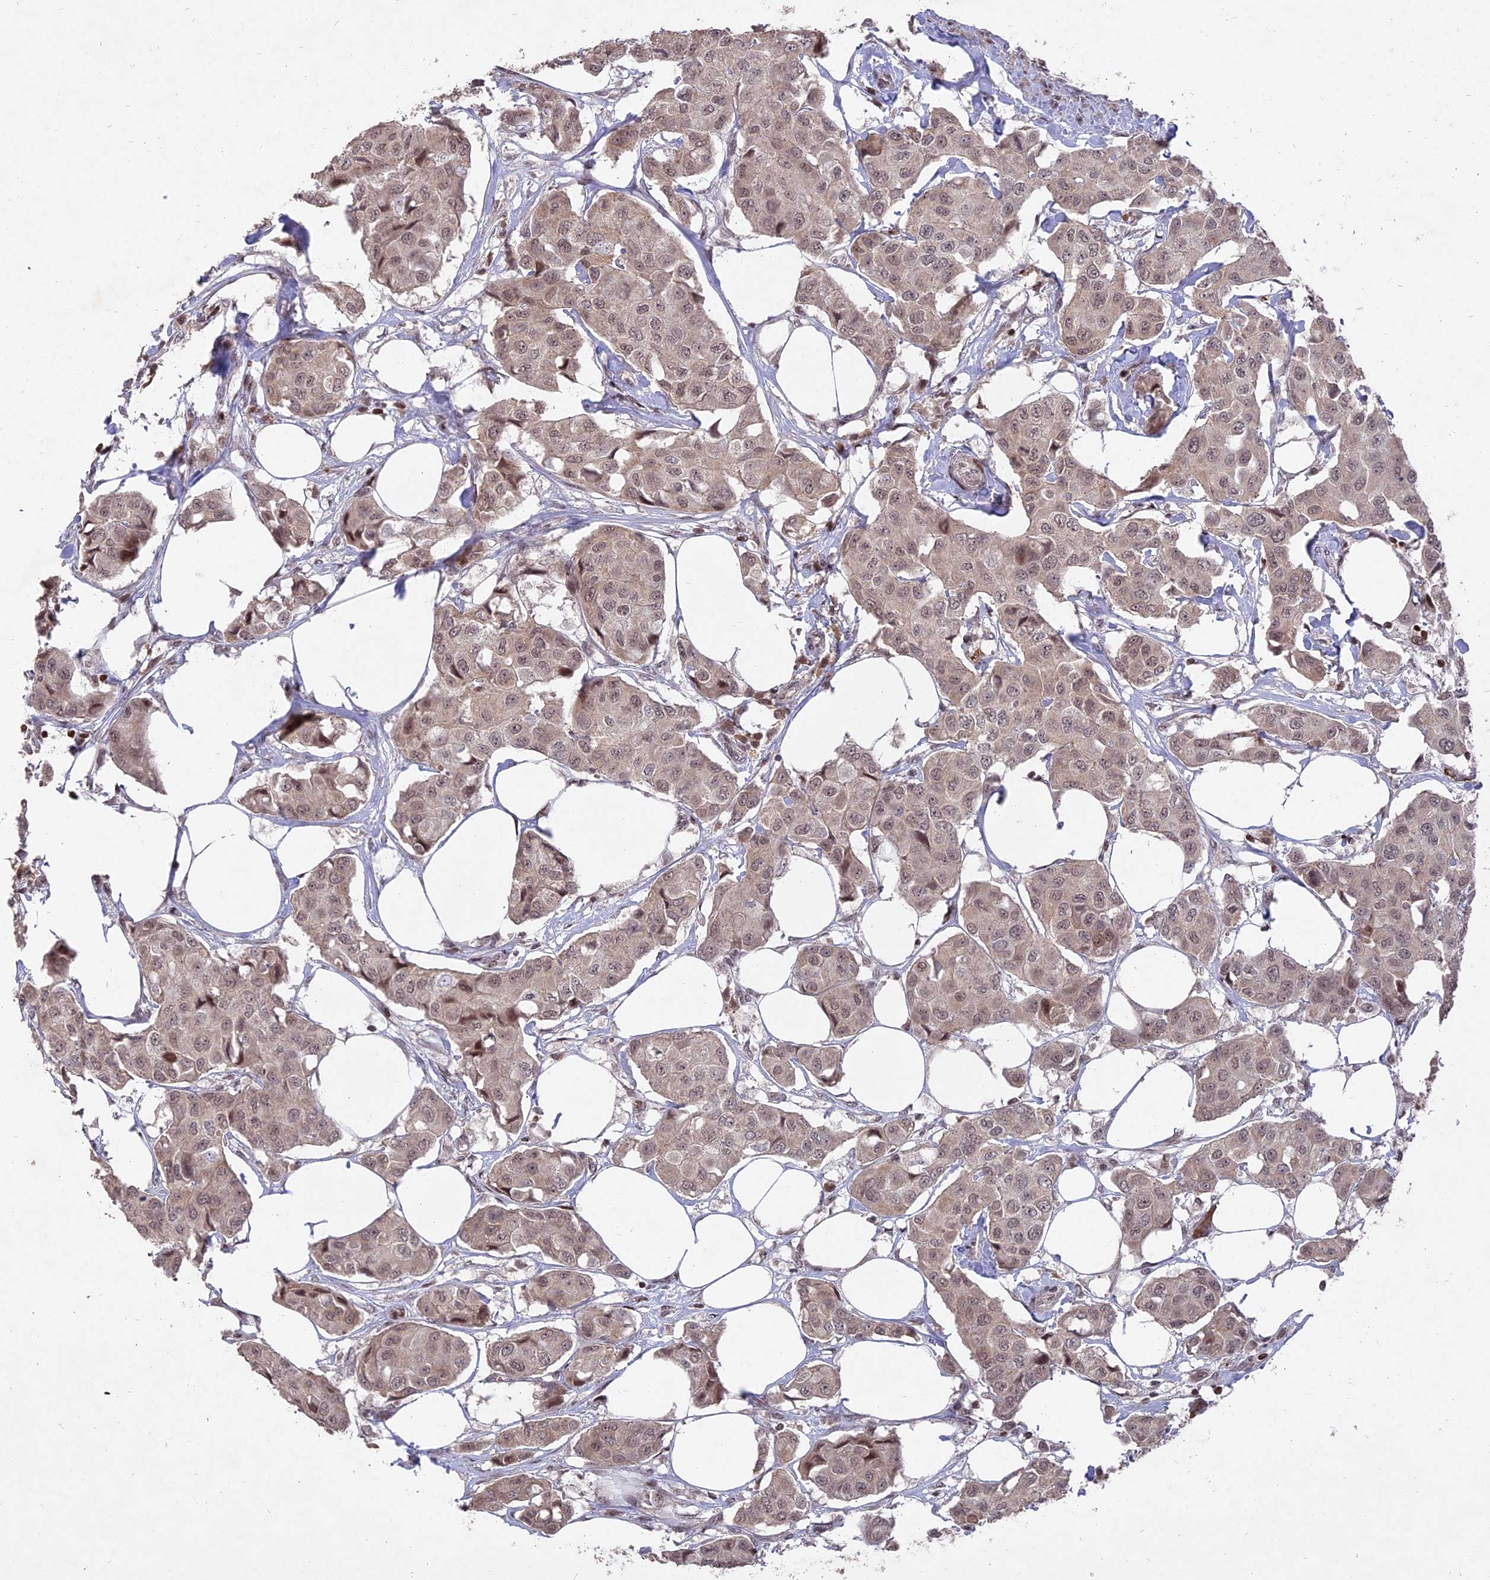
{"staining": {"intensity": "weak", "quantity": ">75%", "location": "nuclear"}, "tissue": "breast cancer", "cell_type": "Tumor cells", "image_type": "cancer", "snomed": [{"axis": "morphology", "description": "Duct carcinoma"}, {"axis": "topography", "description": "Breast"}], "caption": "A photomicrograph of infiltrating ductal carcinoma (breast) stained for a protein displays weak nuclear brown staining in tumor cells.", "gene": "NR1H3", "patient": {"sex": "female", "age": 80}}